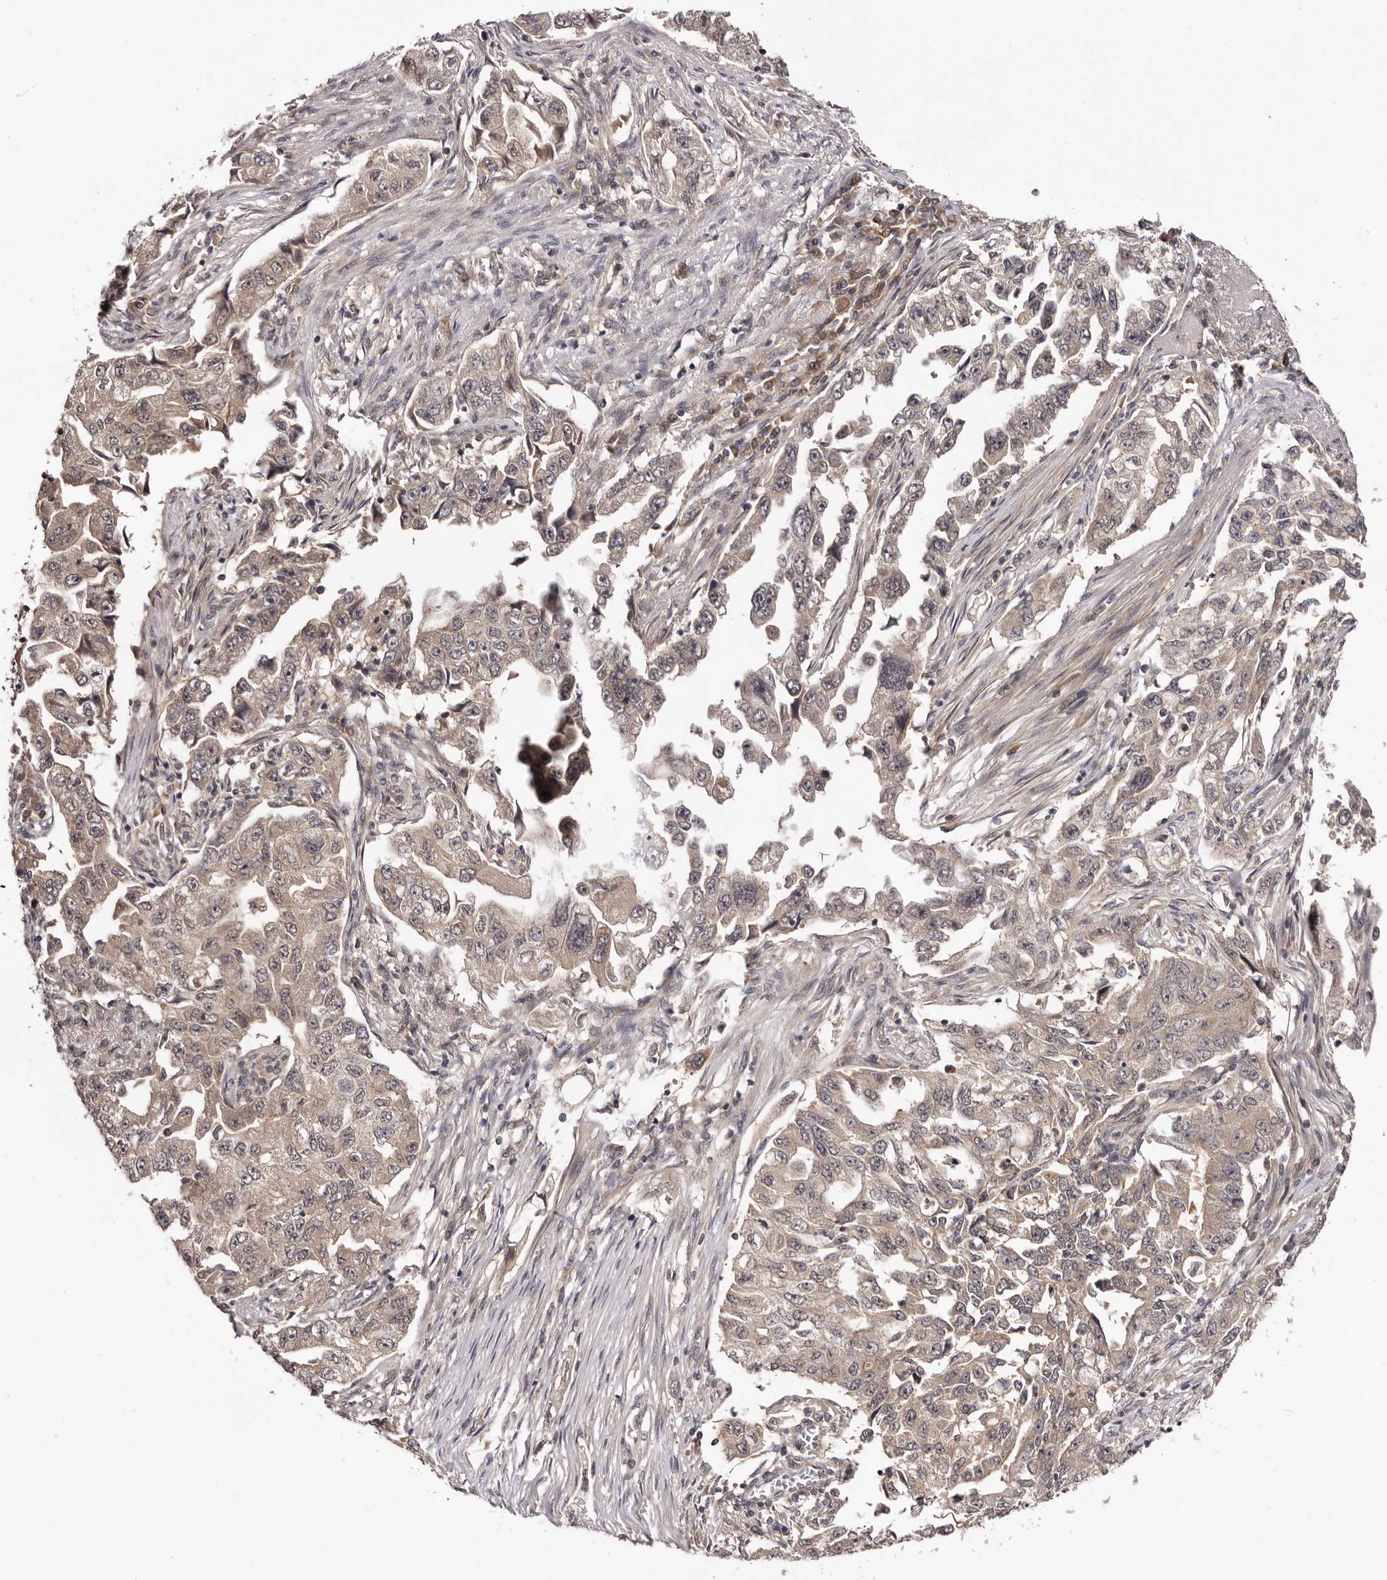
{"staining": {"intensity": "weak", "quantity": ">75%", "location": "cytoplasmic/membranous"}, "tissue": "lung cancer", "cell_type": "Tumor cells", "image_type": "cancer", "snomed": [{"axis": "morphology", "description": "Adenocarcinoma, NOS"}, {"axis": "topography", "description": "Lung"}], "caption": "Protein staining of lung adenocarcinoma tissue exhibits weak cytoplasmic/membranous staining in approximately >75% of tumor cells.", "gene": "MDP1", "patient": {"sex": "female", "age": 51}}